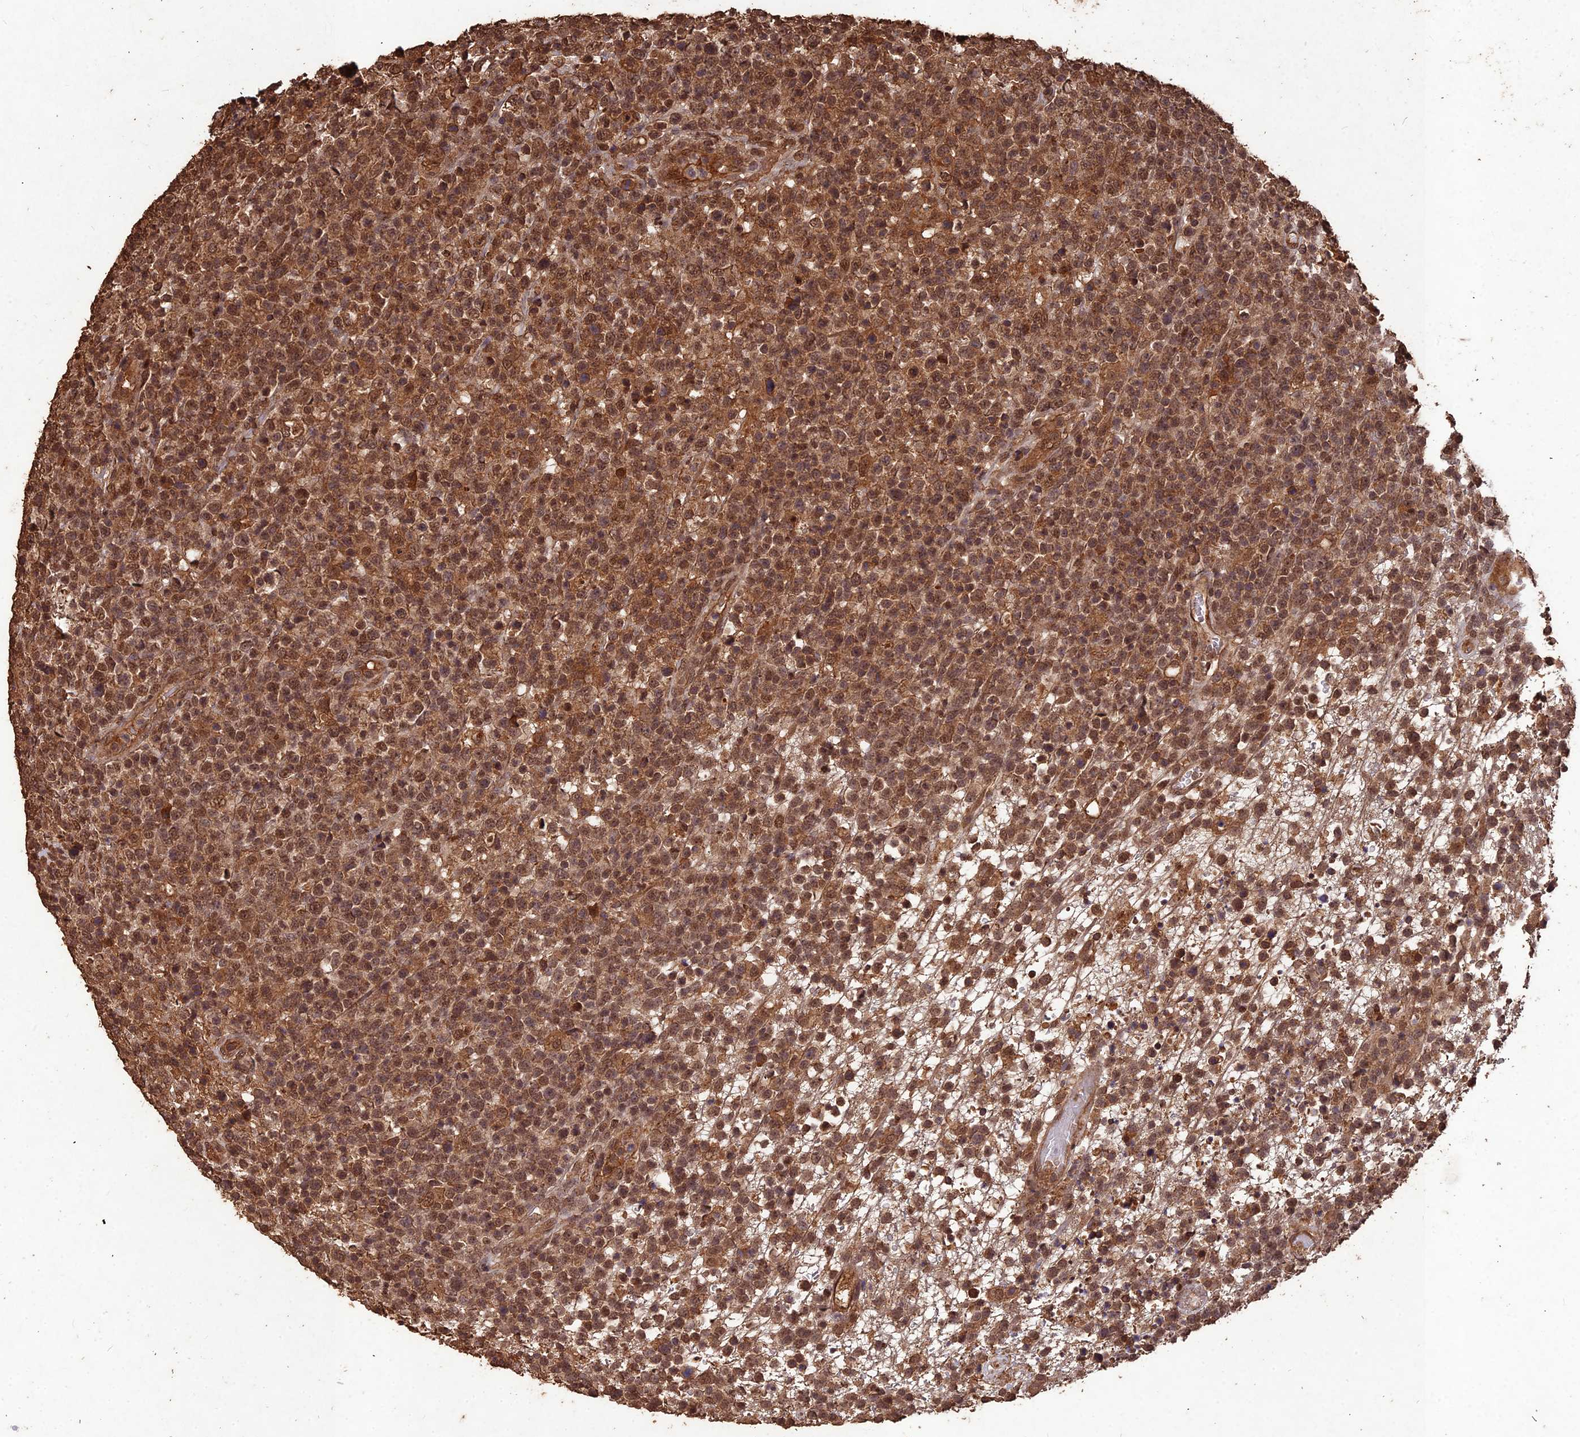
{"staining": {"intensity": "moderate", "quantity": ">75%", "location": "cytoplasmic/membranous,nuclear"}, "tissue": "lymphoma", "cell_type": "Tumor cells", "image_type": "cancer", "snomed": [{"axis": "morphology", "description": "Malignant lymphoma, non-Hodgkin's type, High grade"}, {"axis": "topography", "description": "Colon"}], "caption": "Immunohistochemistry (IHC) image of neoplastic tissue: human lymphoma stained using immunohistochemistry shows medium levels of moderate protein expression localized specifically in the cytoplasmic/membranous and nuclear of tumor cells, appearing as a cytoplasmic/membranous and nuclear brown color.", "gene": "SYMPK", "patient": {"sex": "female", "age": 53}}